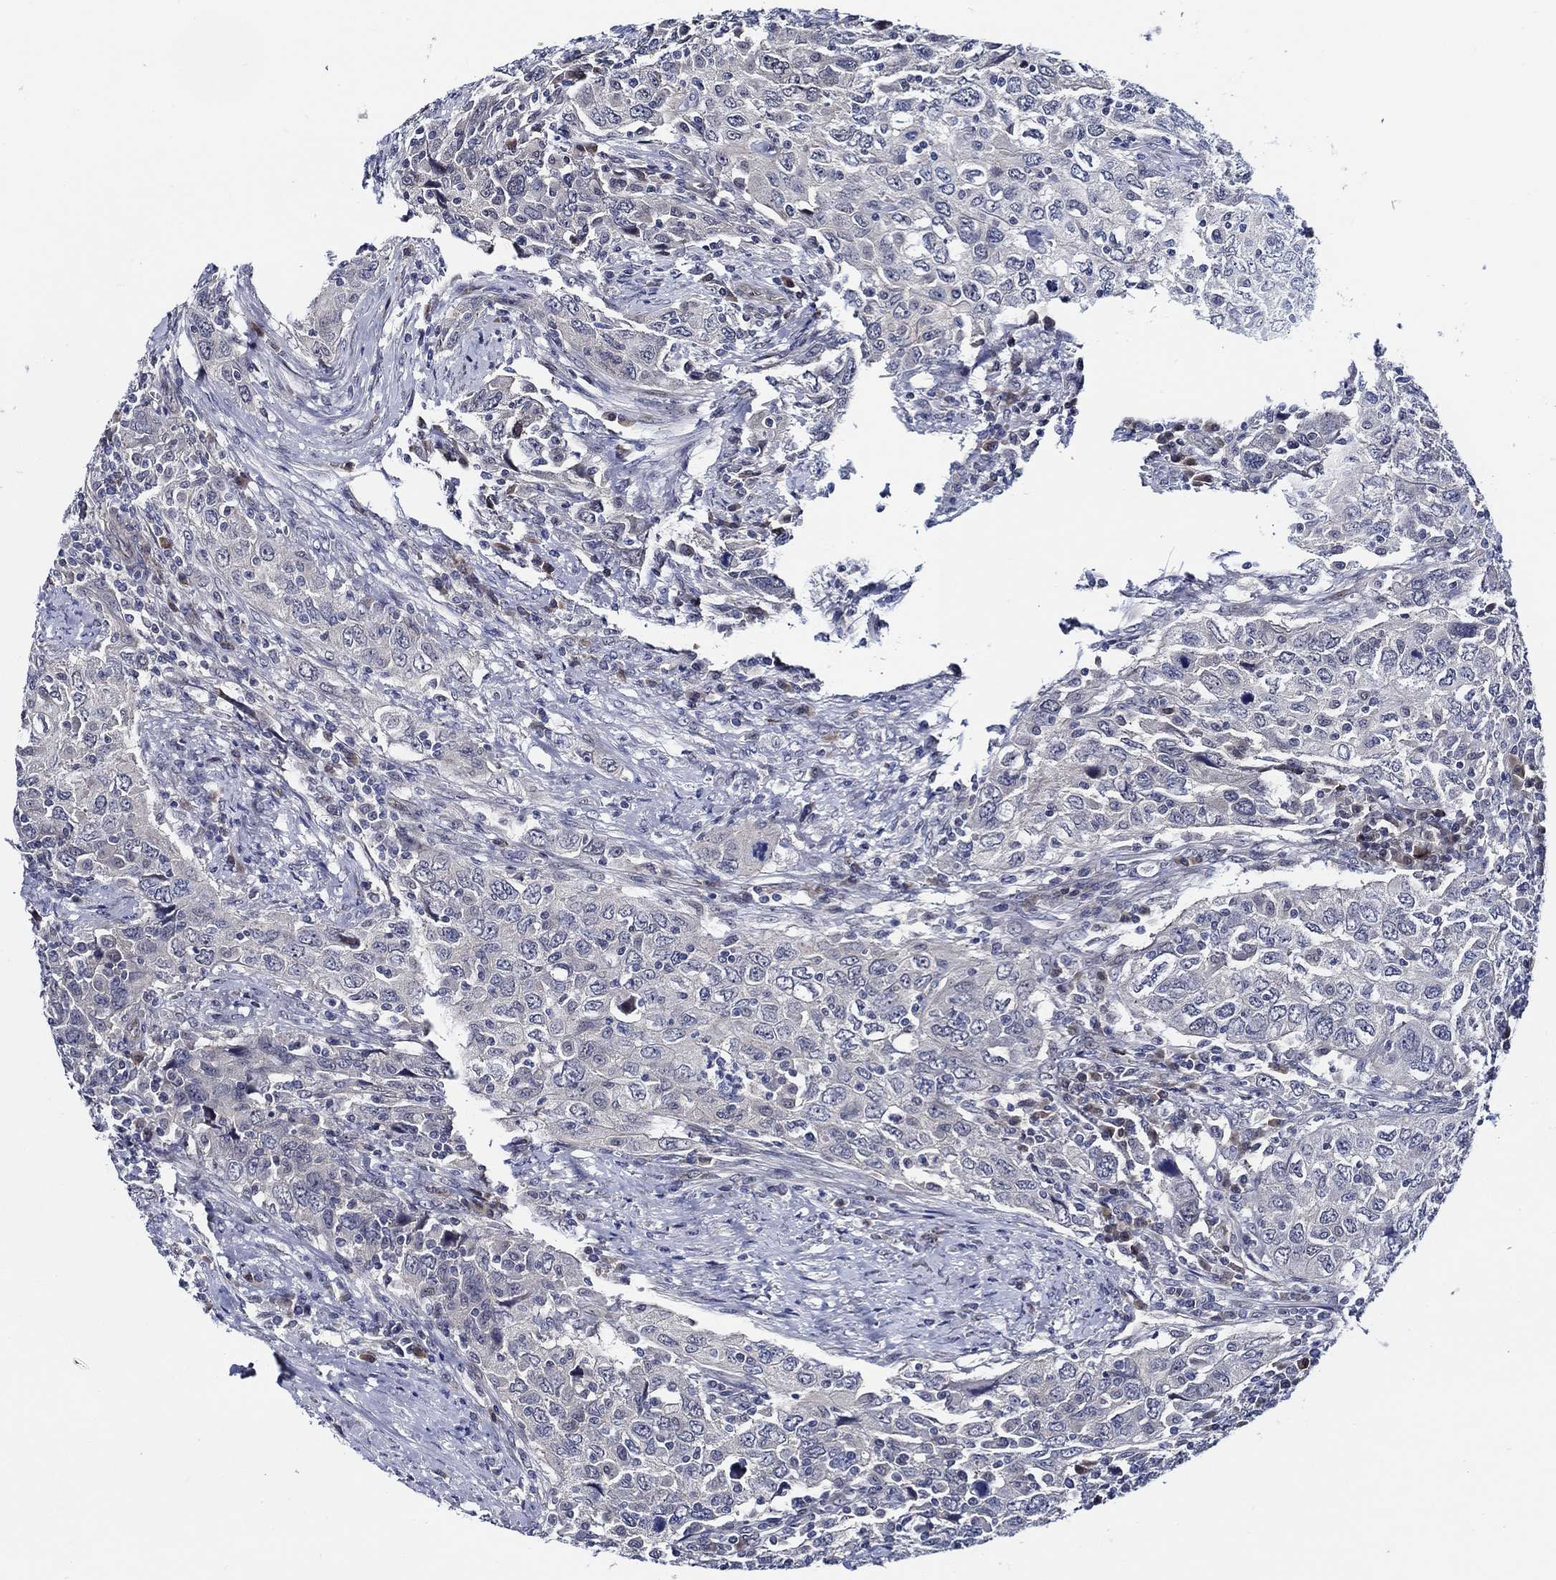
{"staining": {"intensity": "negative", "quantity": "none", "location": "none"}, "tissue": "urothelial cancer", "cell_type": "Tumor cells", "image_type": "cancer", "snomed": [{"axis": "morphology", "description": "Urothelial carcinoma, High grade"}, {"axis": "topography", "description": "Urinary bladder"}], "caption": "Immunohistochemistry micrograph of neoplastic tissue: human urothelial carcinoma (high-grade) stained with DAB reveals no significant protein expression in tumor cells. Nuclei are stained in blue.", "gene": "C8orf48", "patient": {"sex": "male", "age": 76}}